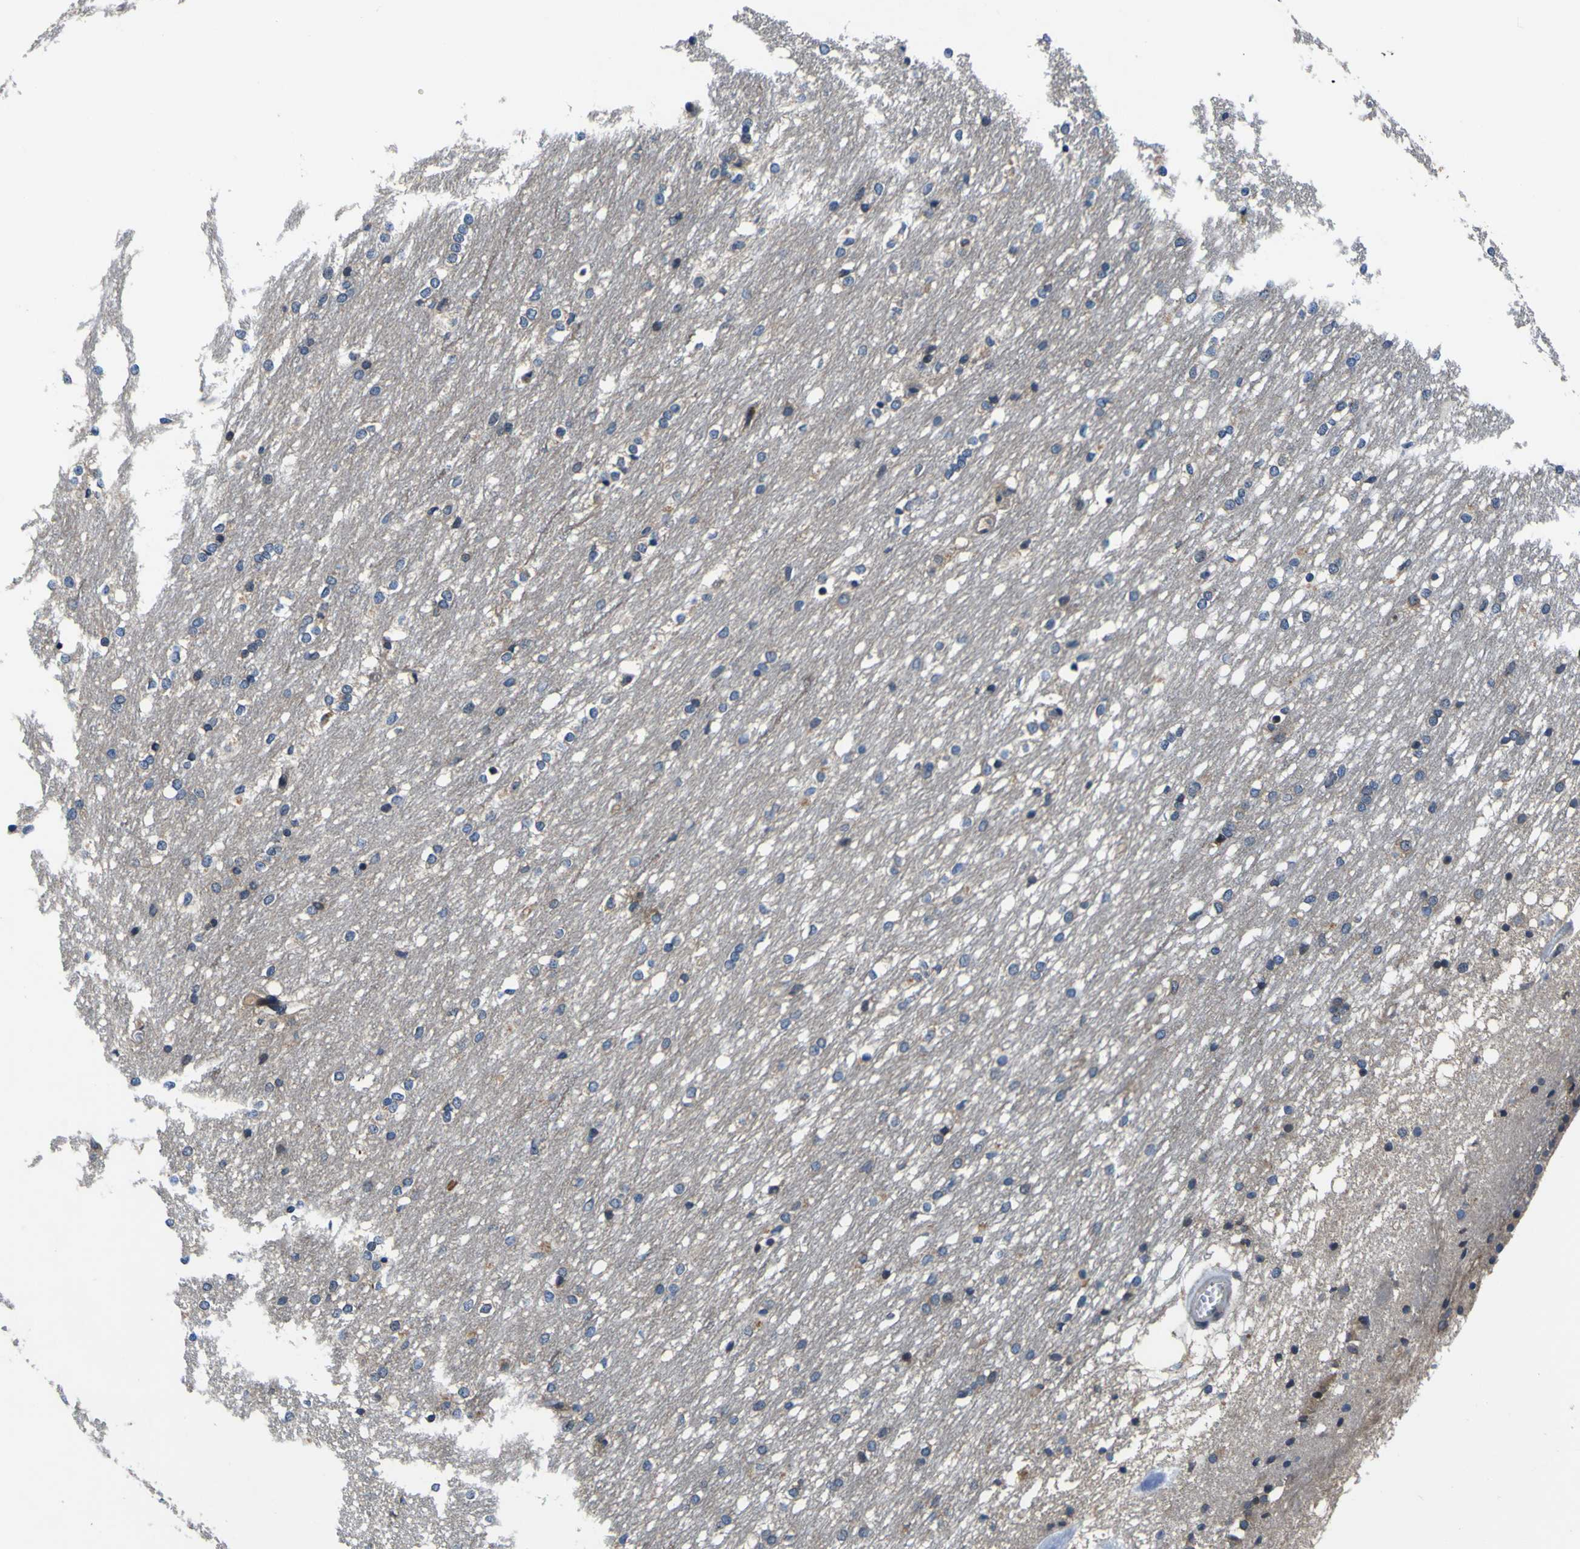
{"staining": {"intensity": "negative", "quantity": "none", "location": "none"}, "tissue": "caudate", "cell_type": "Glial cells", "image_type": "normal", "snomed": [{"axis": "morphology", "description": "Normal tissue, NOS"}, {"axis": "topography", "description": "Lateral ventricle wall"}], "caption": "Immunohistochemical staining of benign human caudate exhibits no significant positivity in glial cells.", "gene": "EPHB4", "patient": {"sex": "female", "age": 19}}